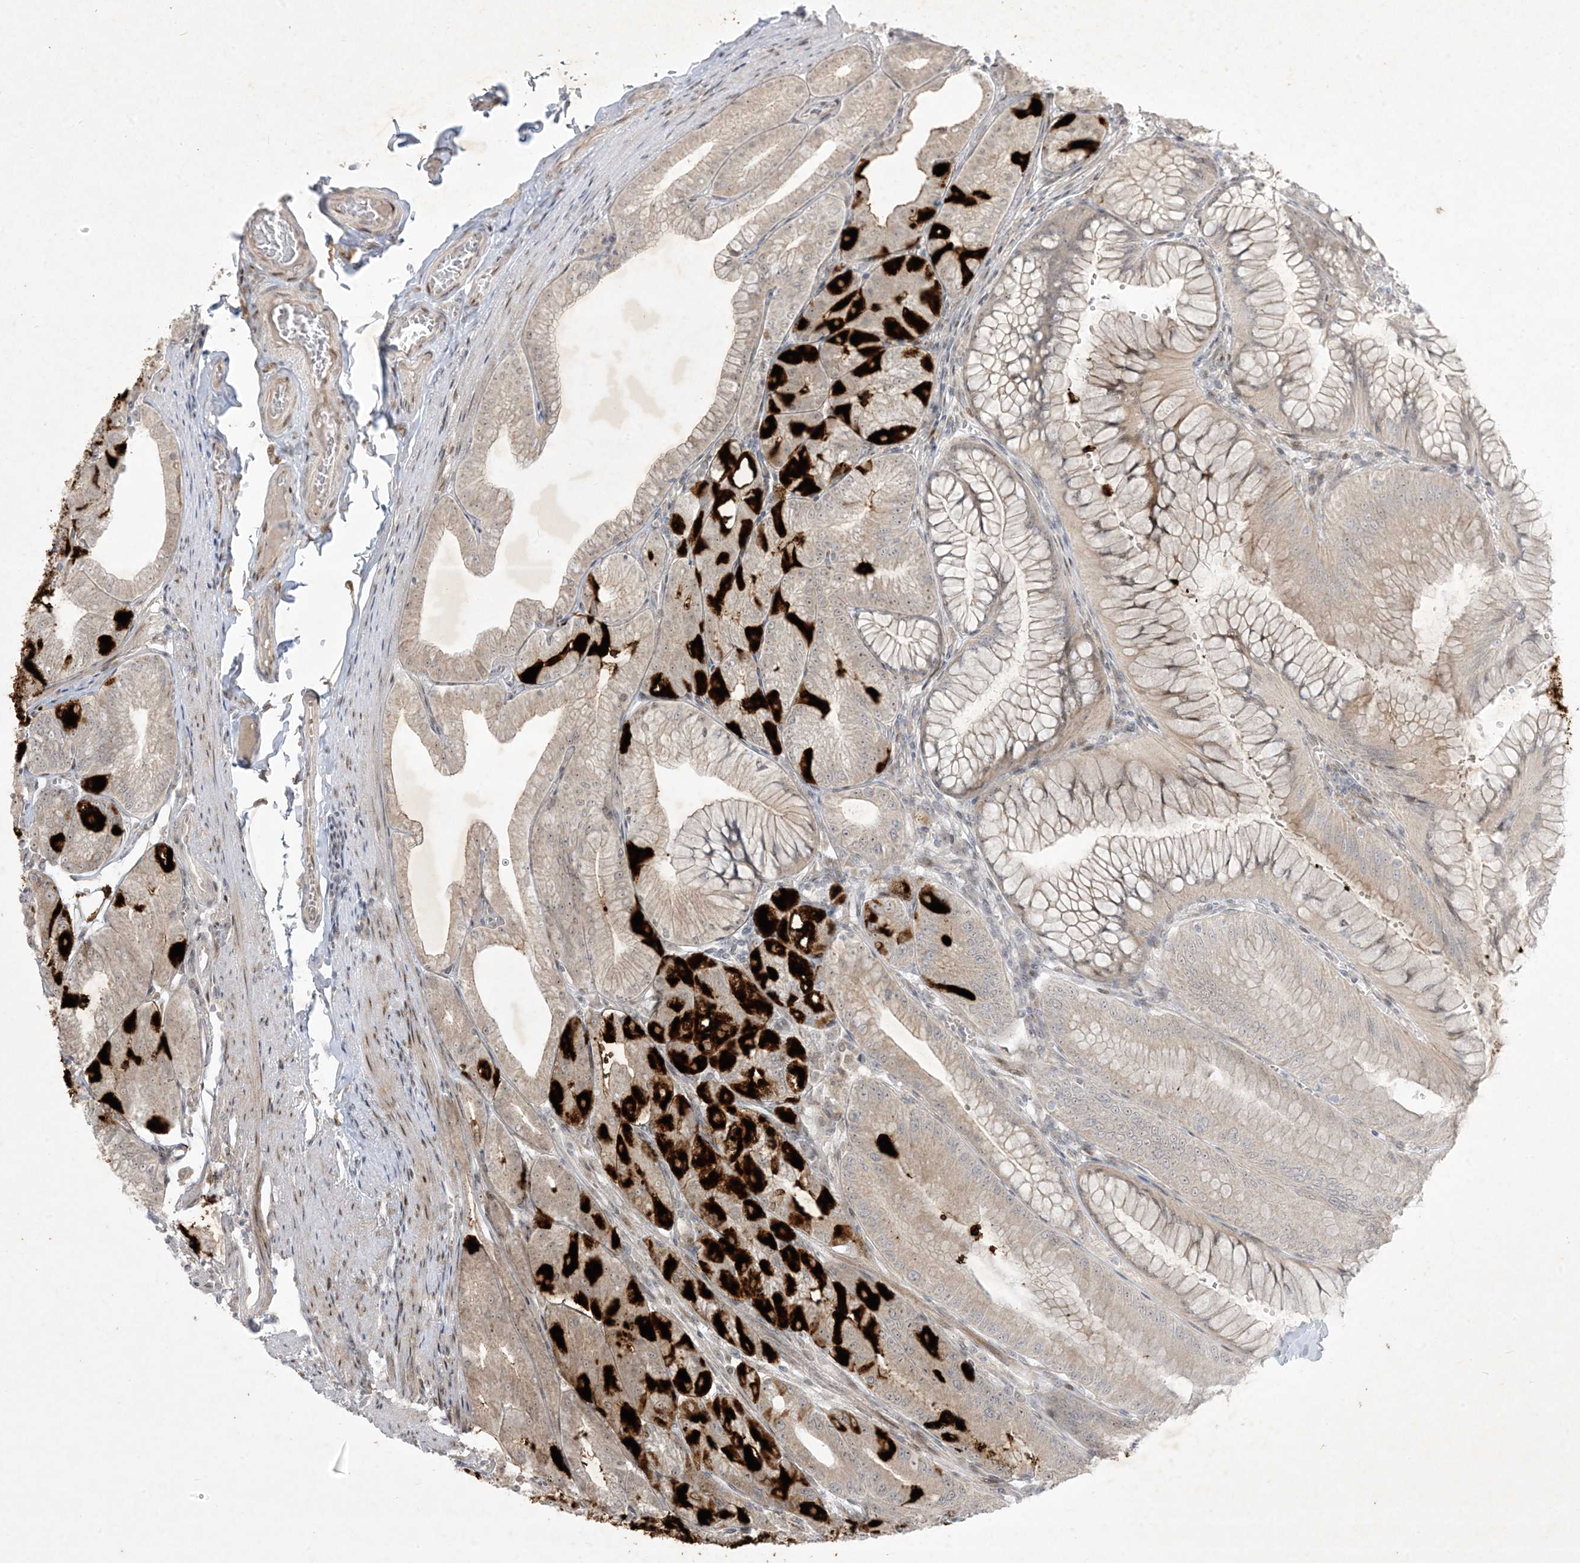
{"staining": {"intensity": "strong", "quantity": "25%-75%", "location": "cytoplasmic/membranous,nuclear"}, "tissue": "stomach", "cell_type": "Glandular cells", "image_type": "normal", "snomed": [{"axis": "morphology", "description": "Normal tissue, NOS"}, {"axis": "topography", "description": "Stomach, lower"}], "caption": "The immunohistochemical stain labels strong cytoplasmic/membranous,nuclear expression in glandular cells of benign stomach.", "gene": "SOGA3", "patient": {"sex": "male", "age": 71}}